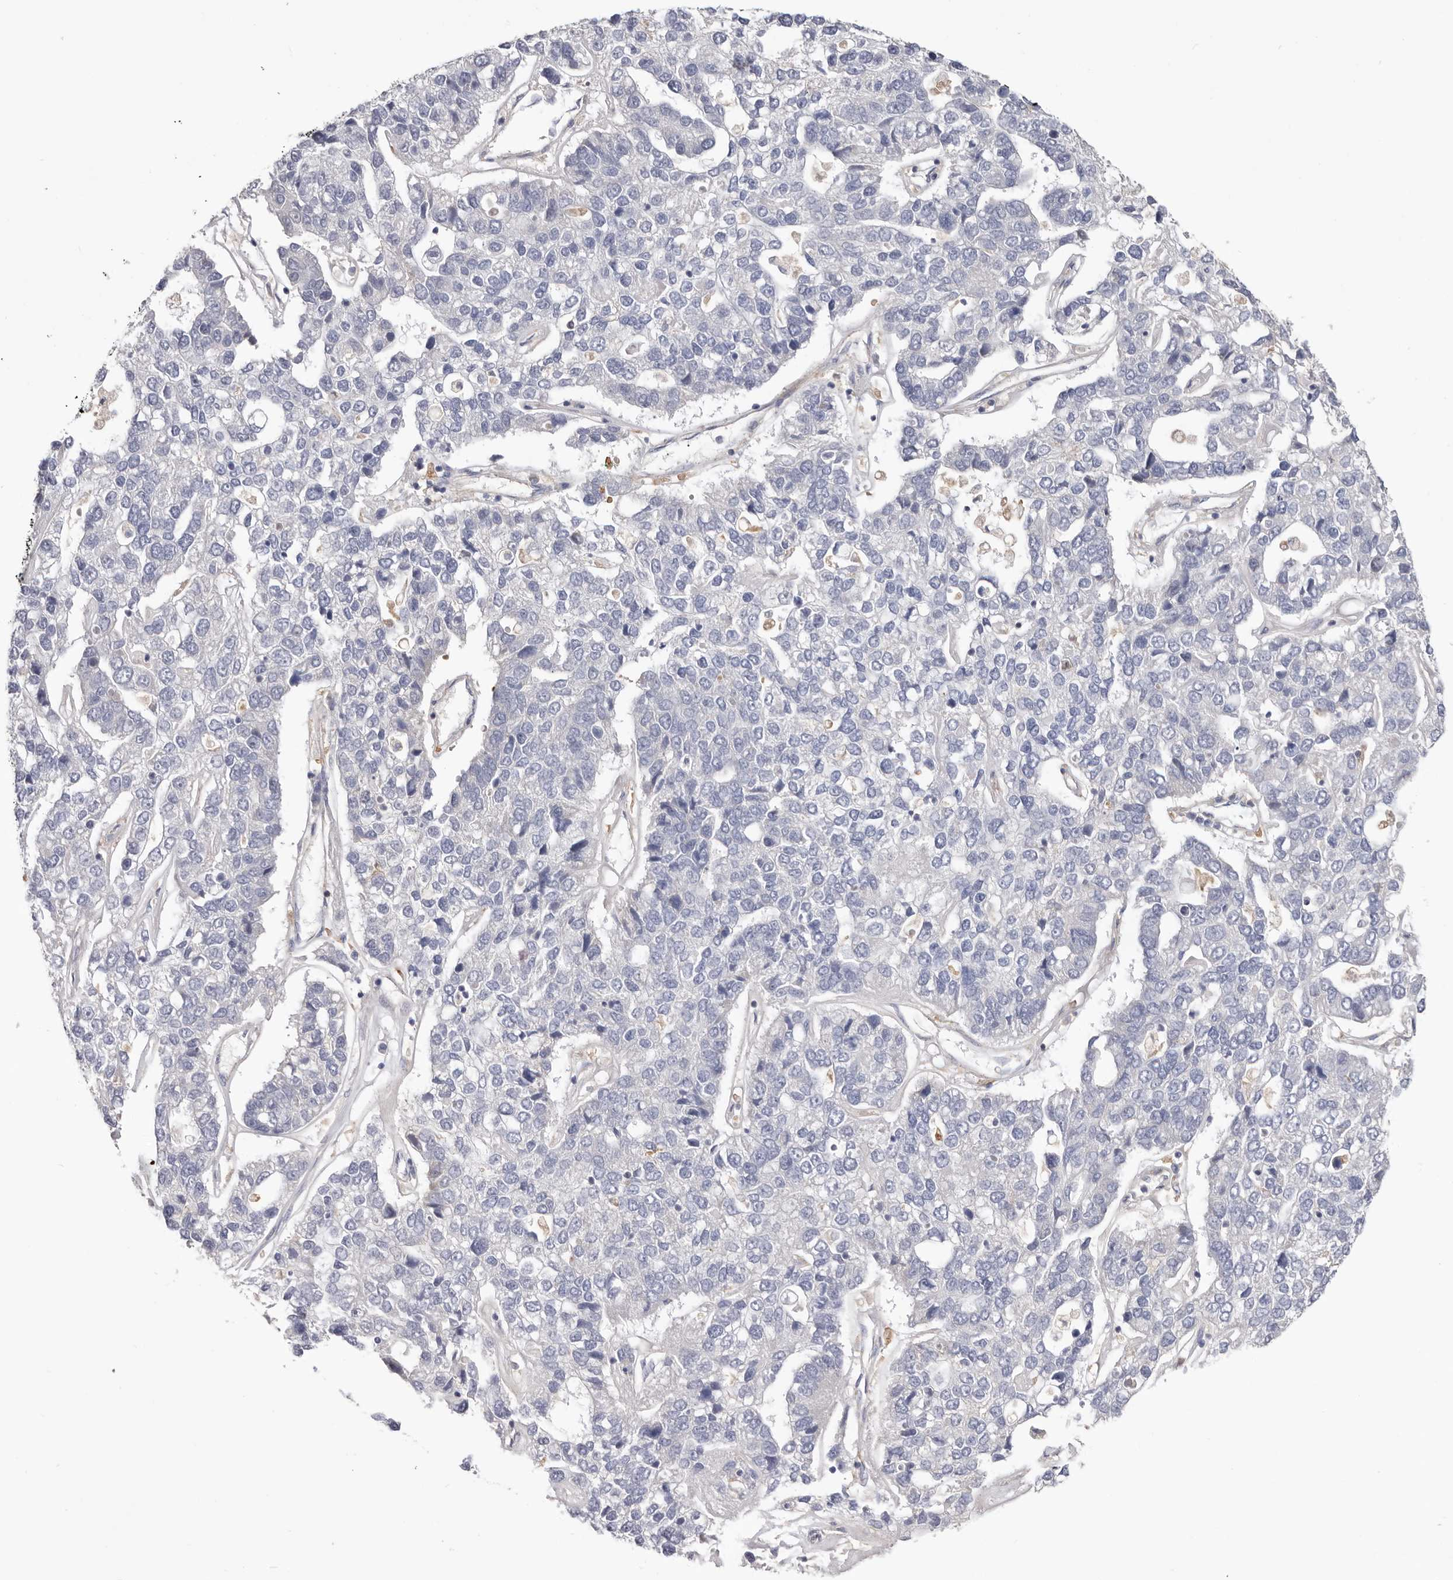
{"staining": {"intensity": "negative", "quantity": "none", "location": "none"}, "tissue": "pancreatic cancer", "cell_type": "Tumor cells", "image_type": "cancer", "snomed": [{"axis": "morphology", "description": "Adenocarcinoma, NOS"}, {"axis": "topography", "description": "Pancreas"}], "caption": "Adenocarcinoma (pancreatic) was stained to show a protein in brown. There is no significant expression in tumor cells.", "gene": "RNF213", "patient": {"sex": "female", "age": 61}}